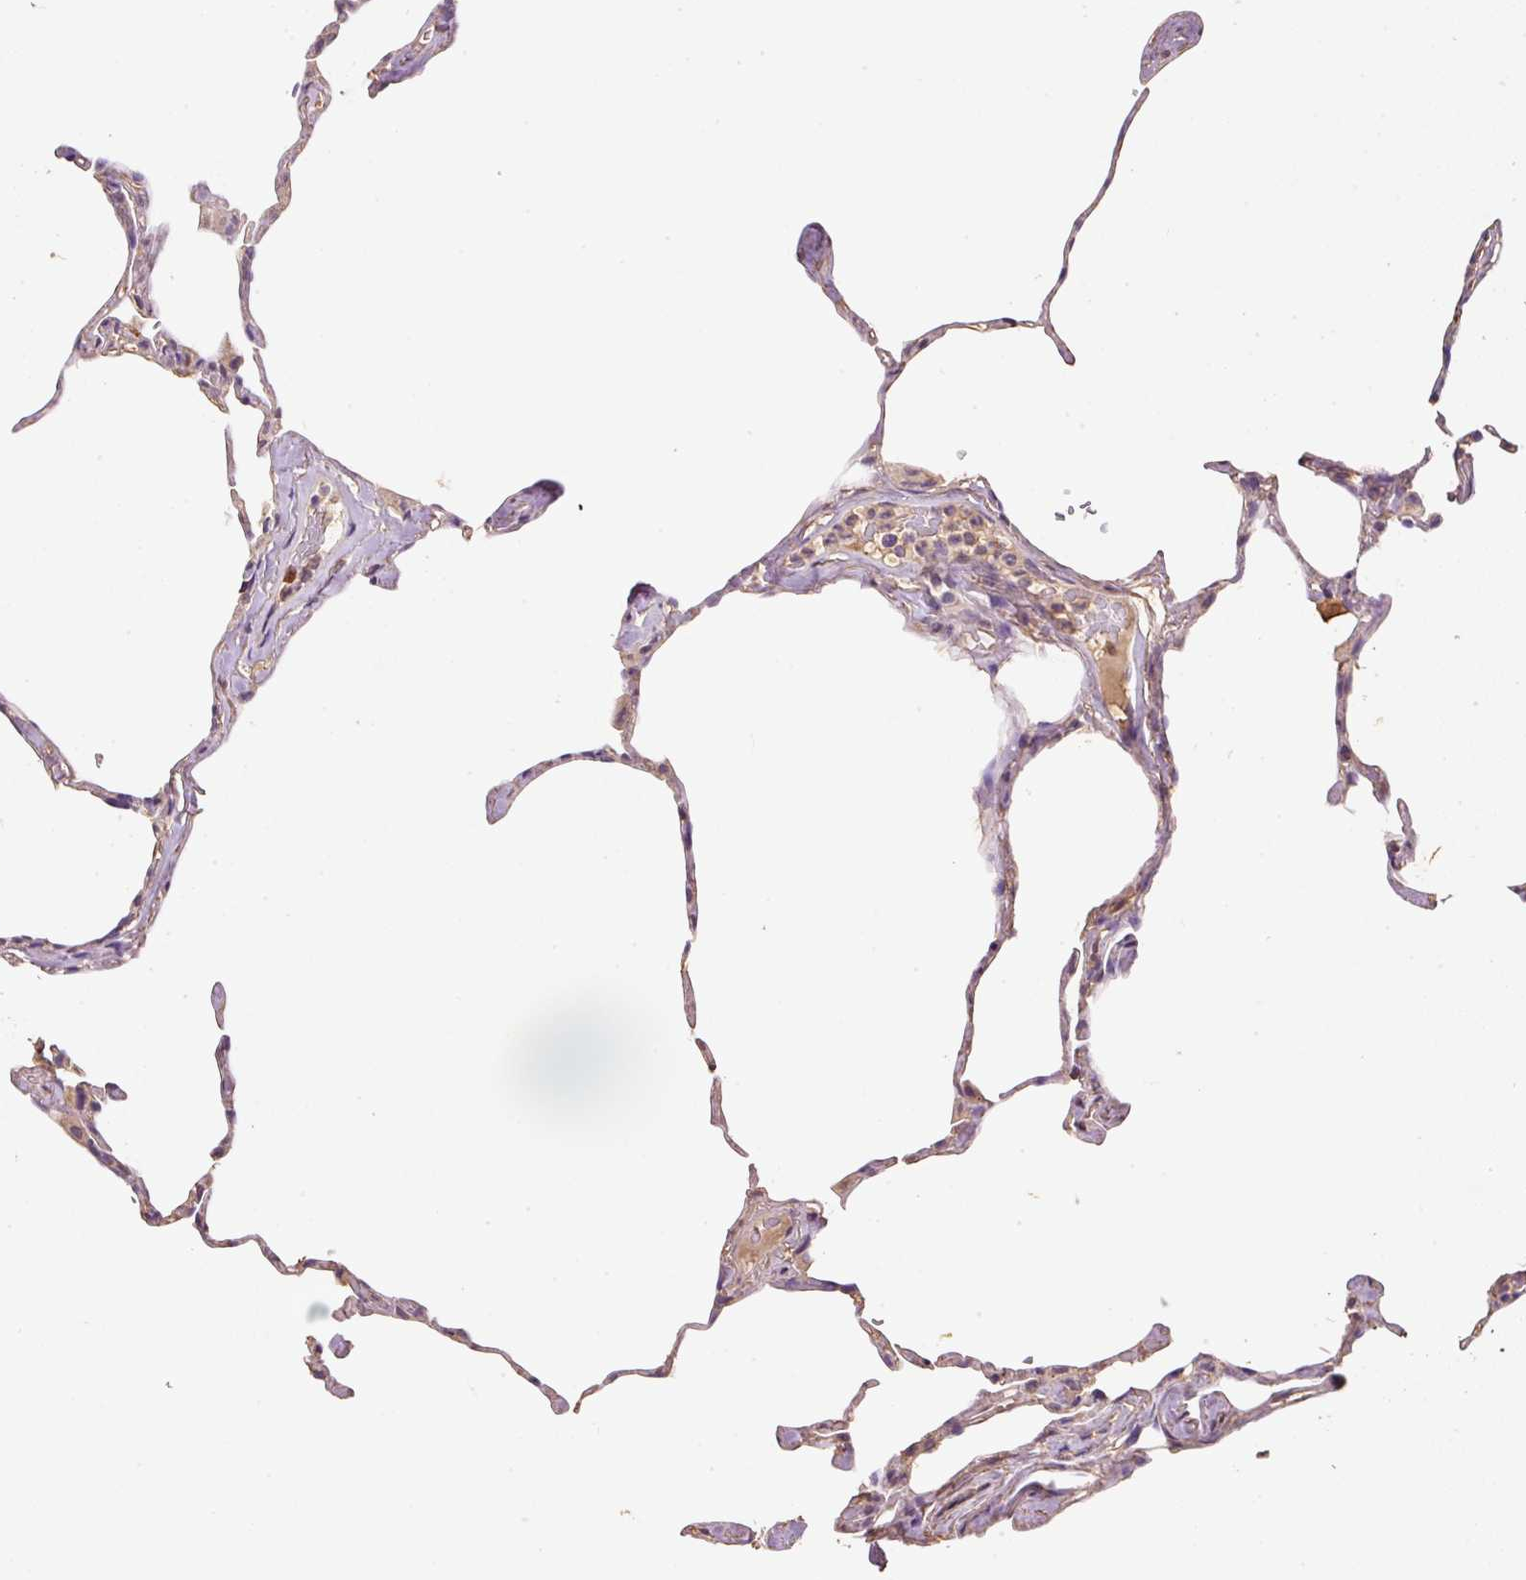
{"staining": {"intensity": "weak", "quantity": ">75%", "location": "cytoplasmic/membranous"}, "tissue": "lung", "cell_type": "Alveolar cells", "image_type": "normal", "snomed": [{"axis": "morphology", "description": "Normal tissue, NOS"}, {"axis": "topography", "description": "Lung"}], "caption": "Protein staining of benign lung shows weak cytoplasmic/membranous positivity in about >75% of alveolar cells. The protein of interest is shown in brown color, while the nuclei are stained blue.", "gene": "HERC2", "patient": {"sex": "male", "age": 65}}